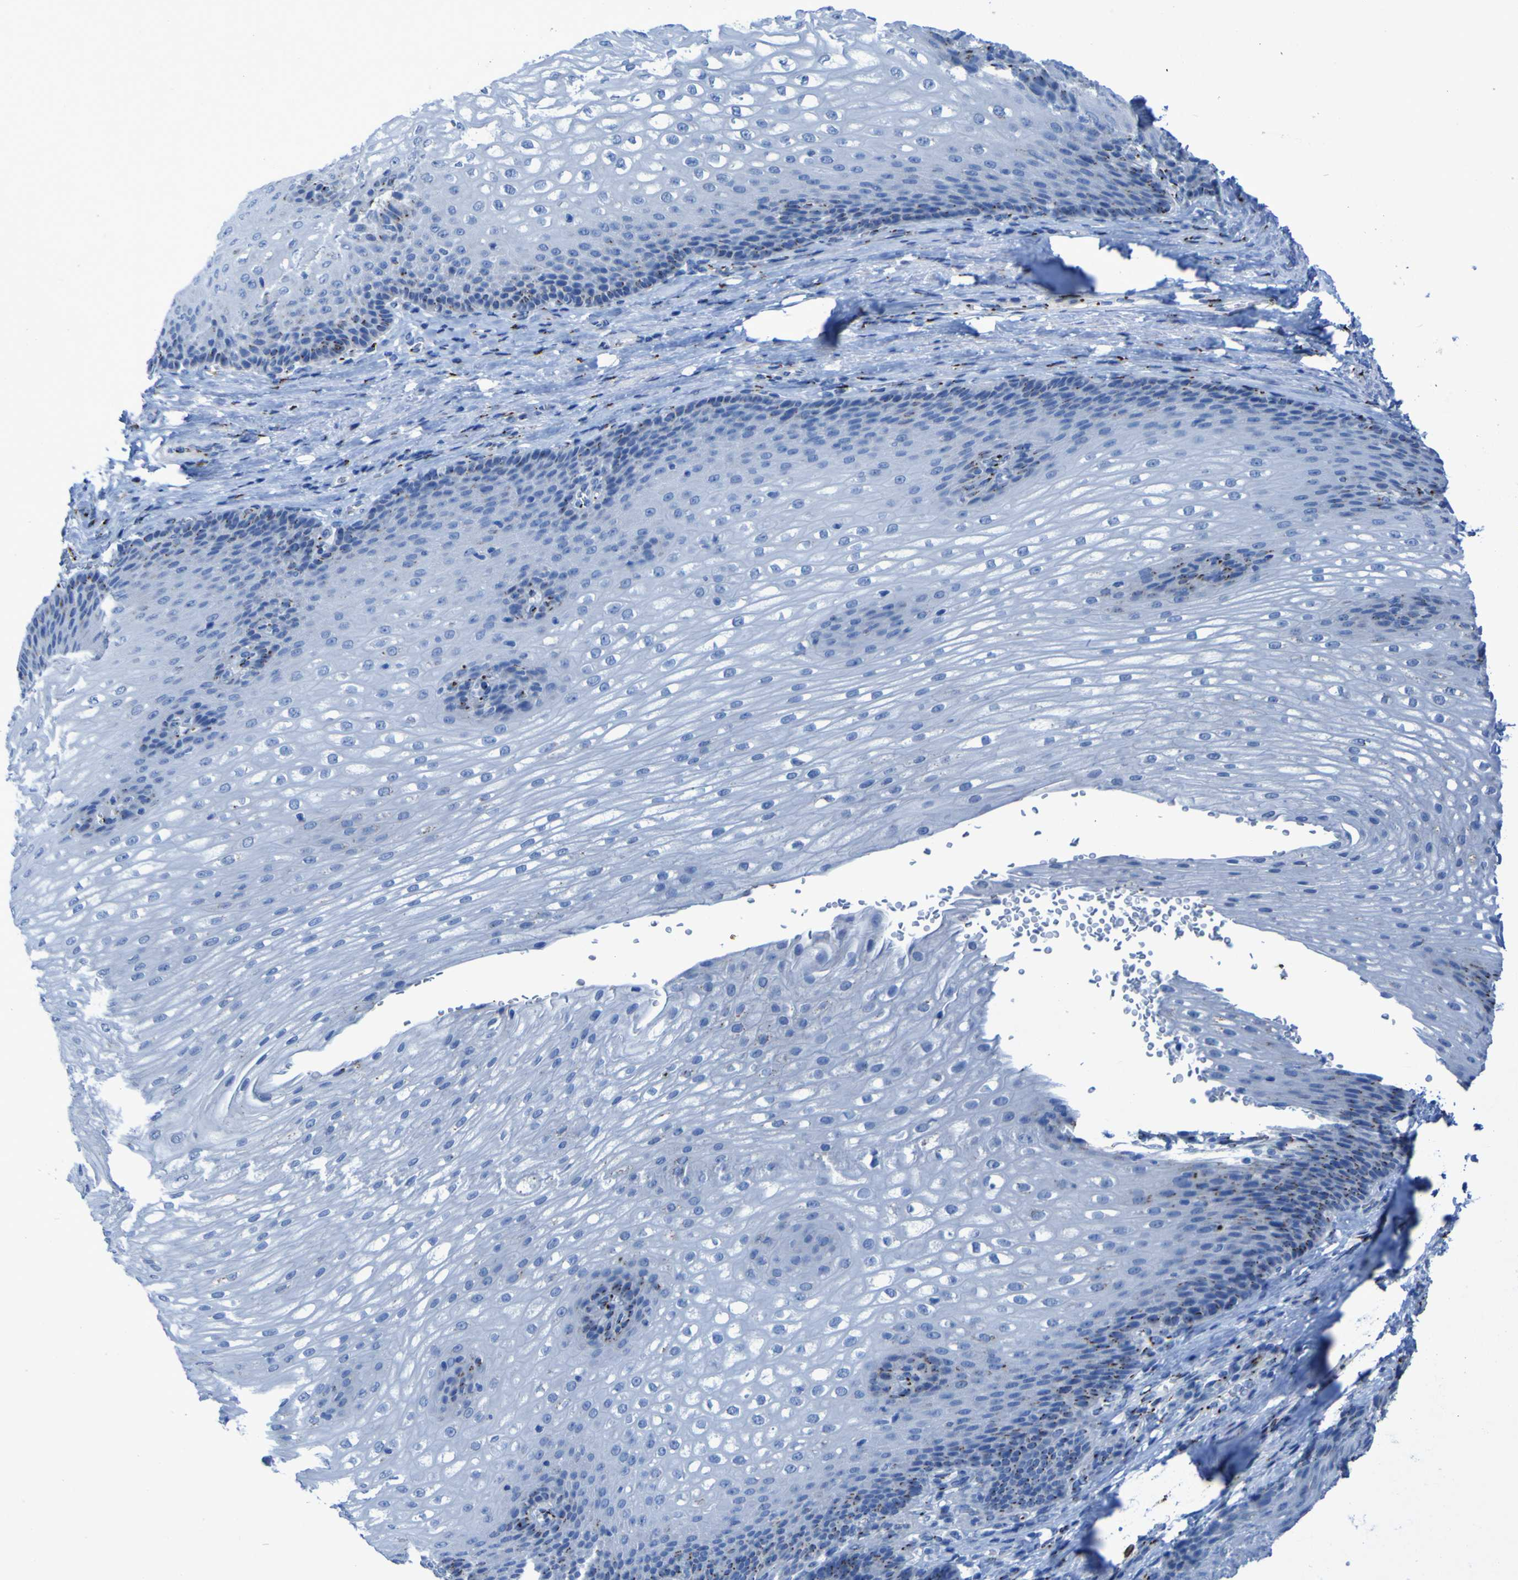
{"staining": {"intensity": "moderate", "quantity": "<25%", "location": "cytoplasmic/membranous"}, "tissue": "esophagus", "cell_type": "Squamous epithelial cells", "image_type": "normal", "snomed": [{"axis": "morphology", "description": "Normal tissue, NOS"}, {"axis": "topography", "description": "Esophagus"}], "caption": "Moderate cytoplasmic/membranous staining is appreciated in about <25% of squamous epithelial cells in normal esophagus.", "gene": "GOLM1", "patient": {"sex": "male", "age": 48}}